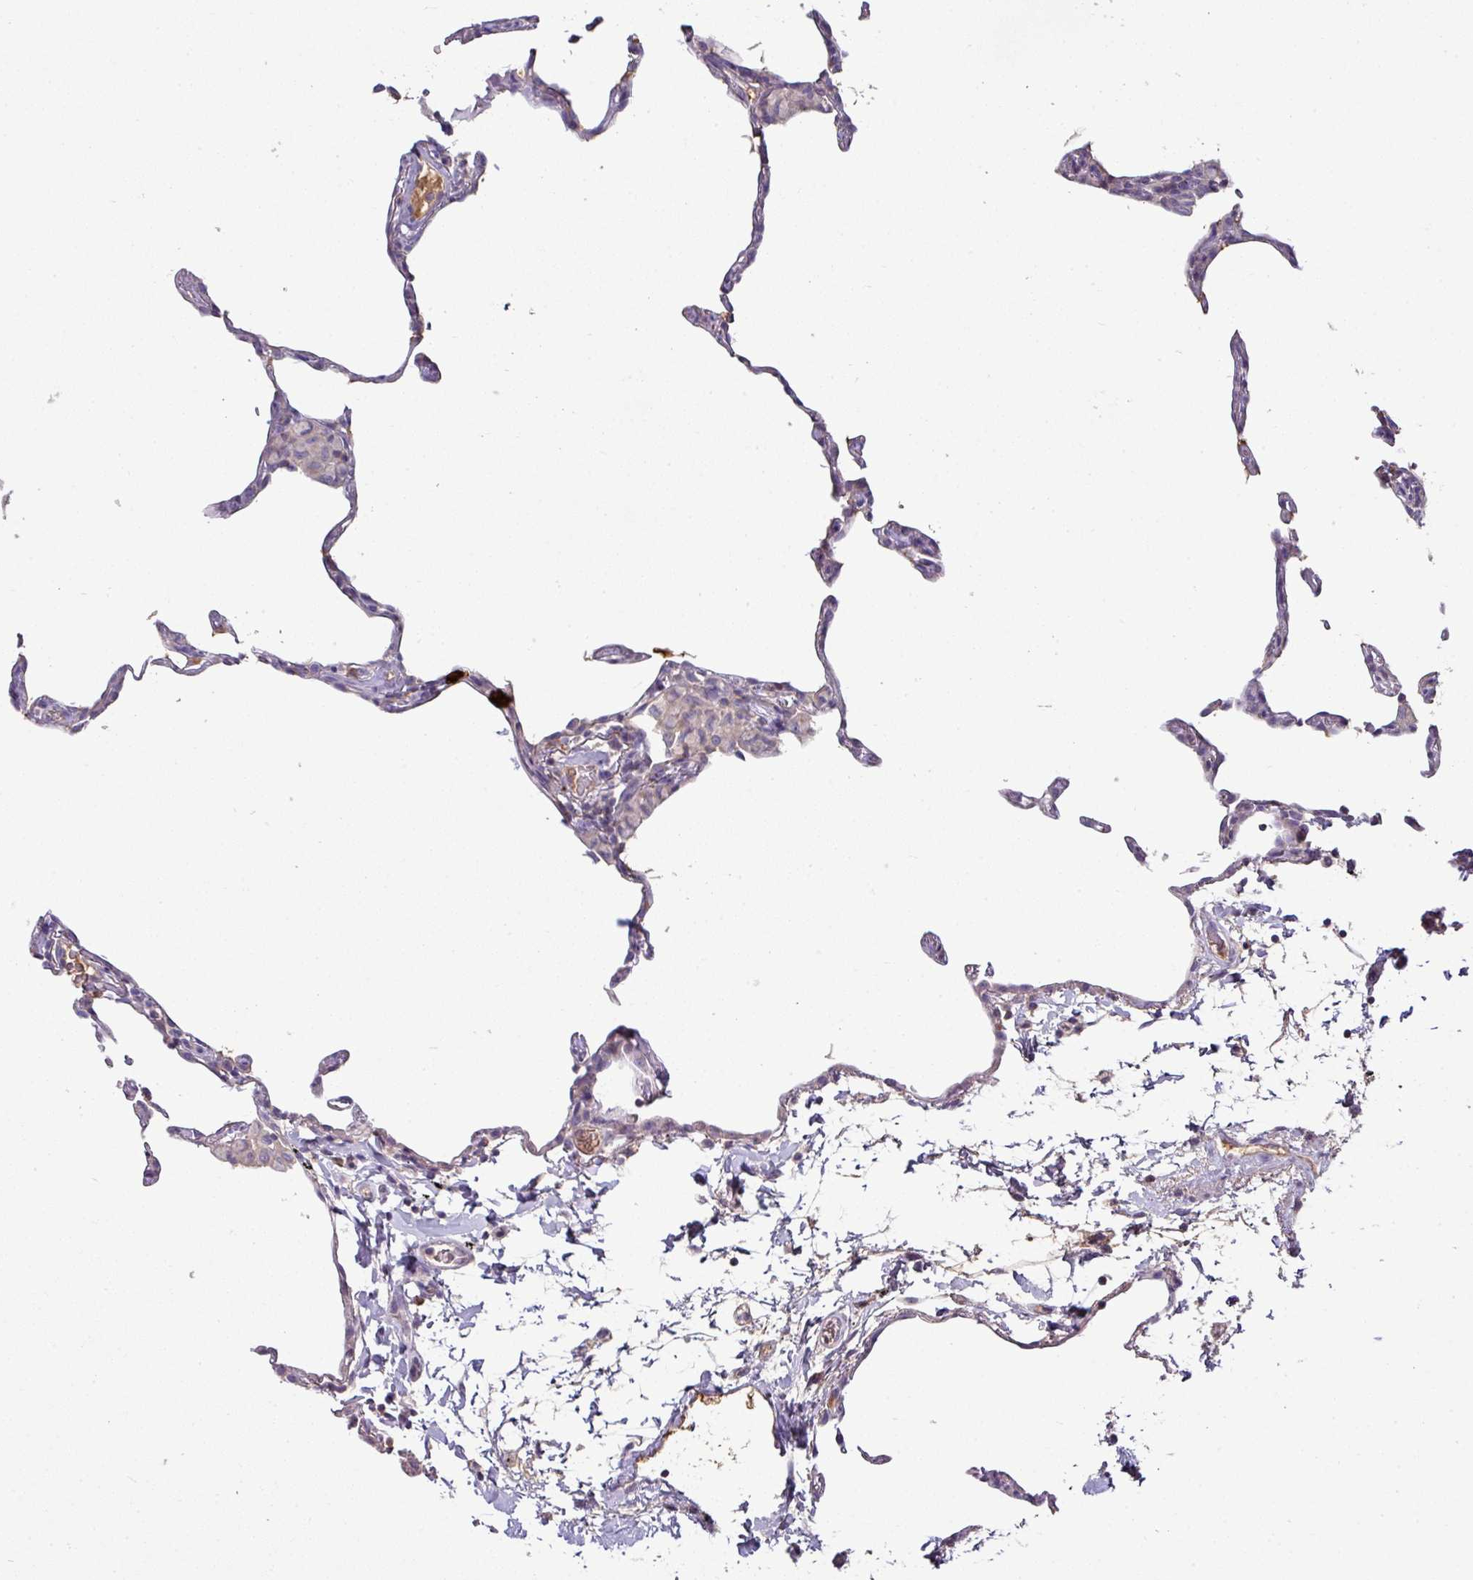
{"staining": {"intensity": "negative", "quantity": "none", "location": "none"}, "tissue": "lung", "cell_type": "Alveolar cells", "image_type": "normal", "snomed": [{"axis": "morphology", "description": "Normal tissue, NOS"}, {"axis": "topography", "description": "Lung"}], "caption": "Immunohistochemical staining of benign human lung shows no significant expression in alveolar cells. (IHC, brightfield microscopy, high magnification).", "gene": "SLAMF6", "patient": {"sex": "female", "age": 57}}